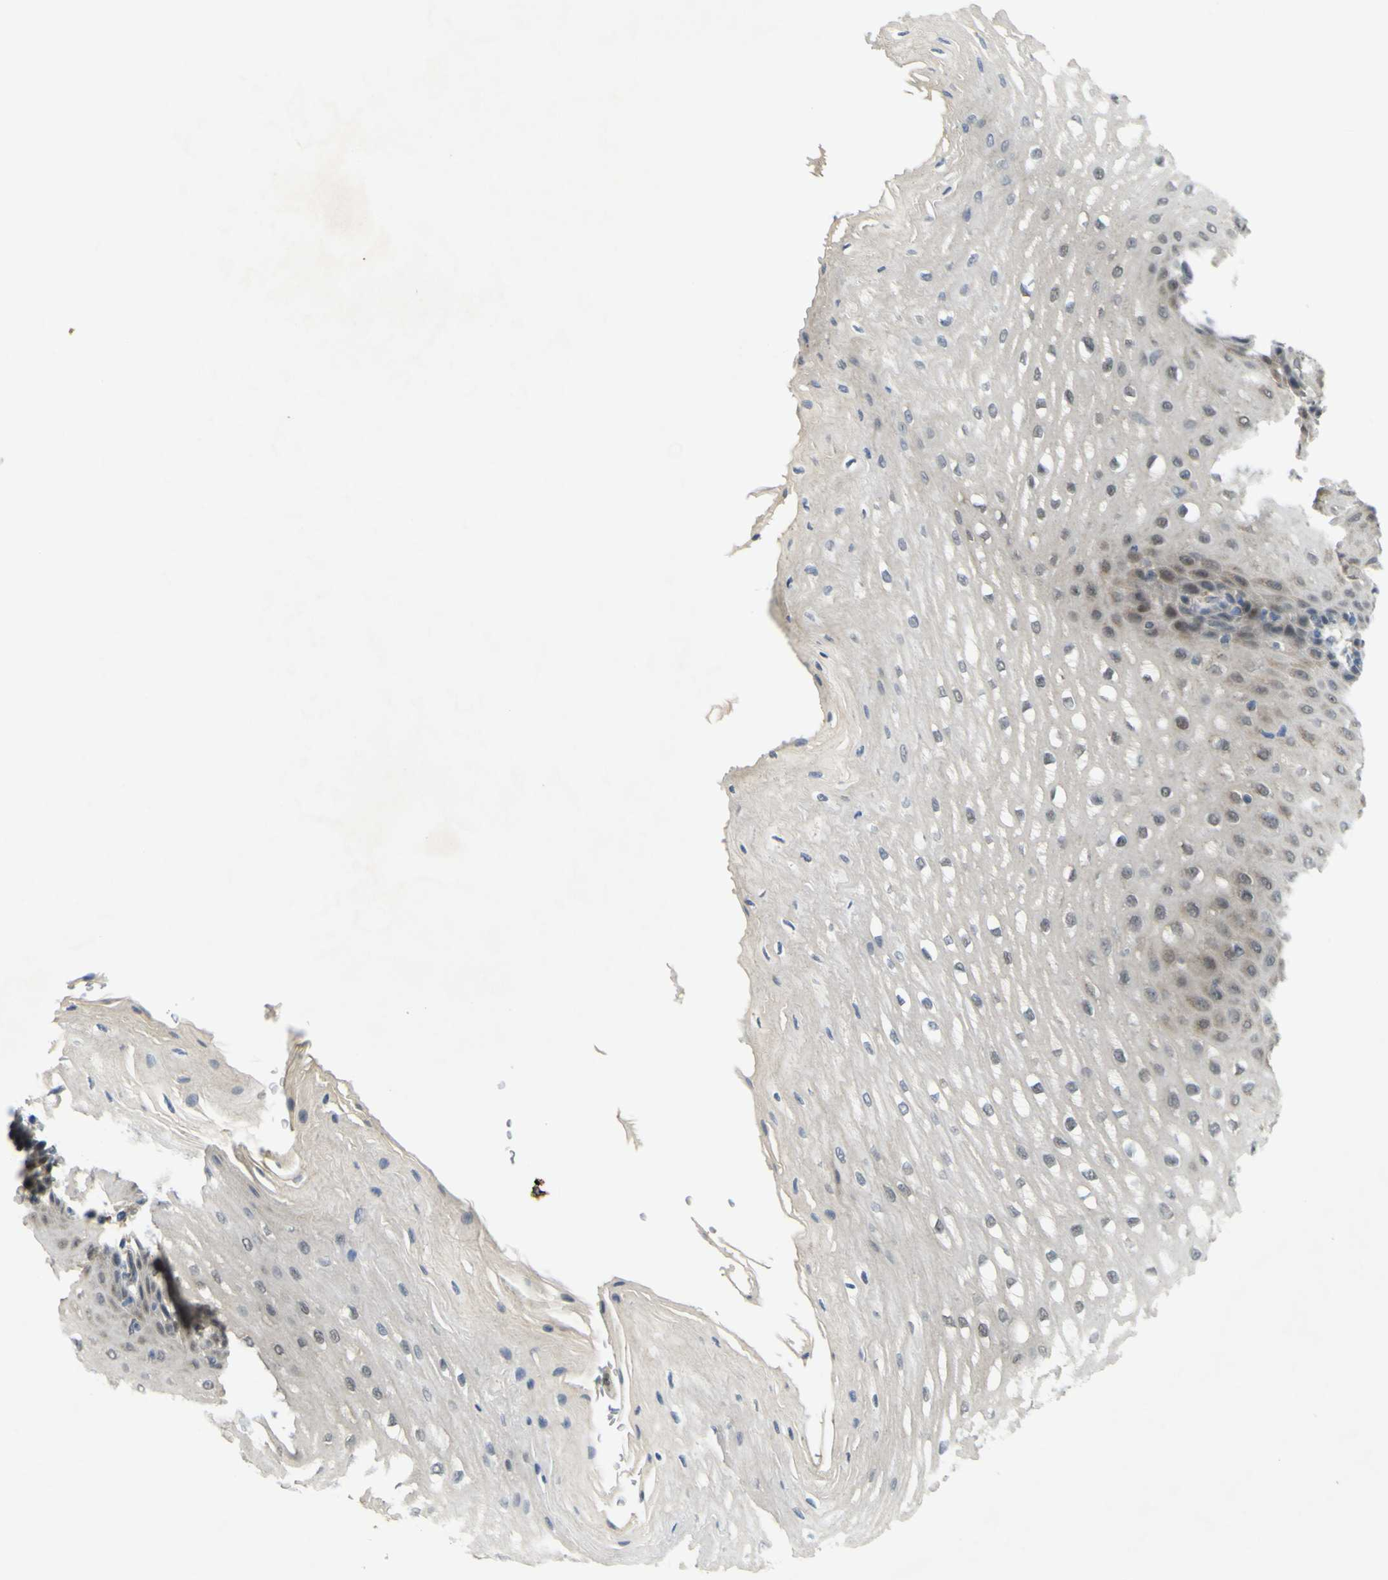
{"staining": {"intensity": "negative", "quantity": "none", "location": "none"}, "tissue": "esophagus", "cell_type": "Squamous epithelial cells", "image_type": "normal", "snomed": [{"axis": "morphology", "description": "Normal tissue, NOS"}, {"axis": "topography", "description": "Esophagus"}], "caption": "IHC of normal human esophagus exhibits no expression in squamous epithelial cells.", "gene": "IGF2R", "patient": {"sex": "male", "age": 54}}